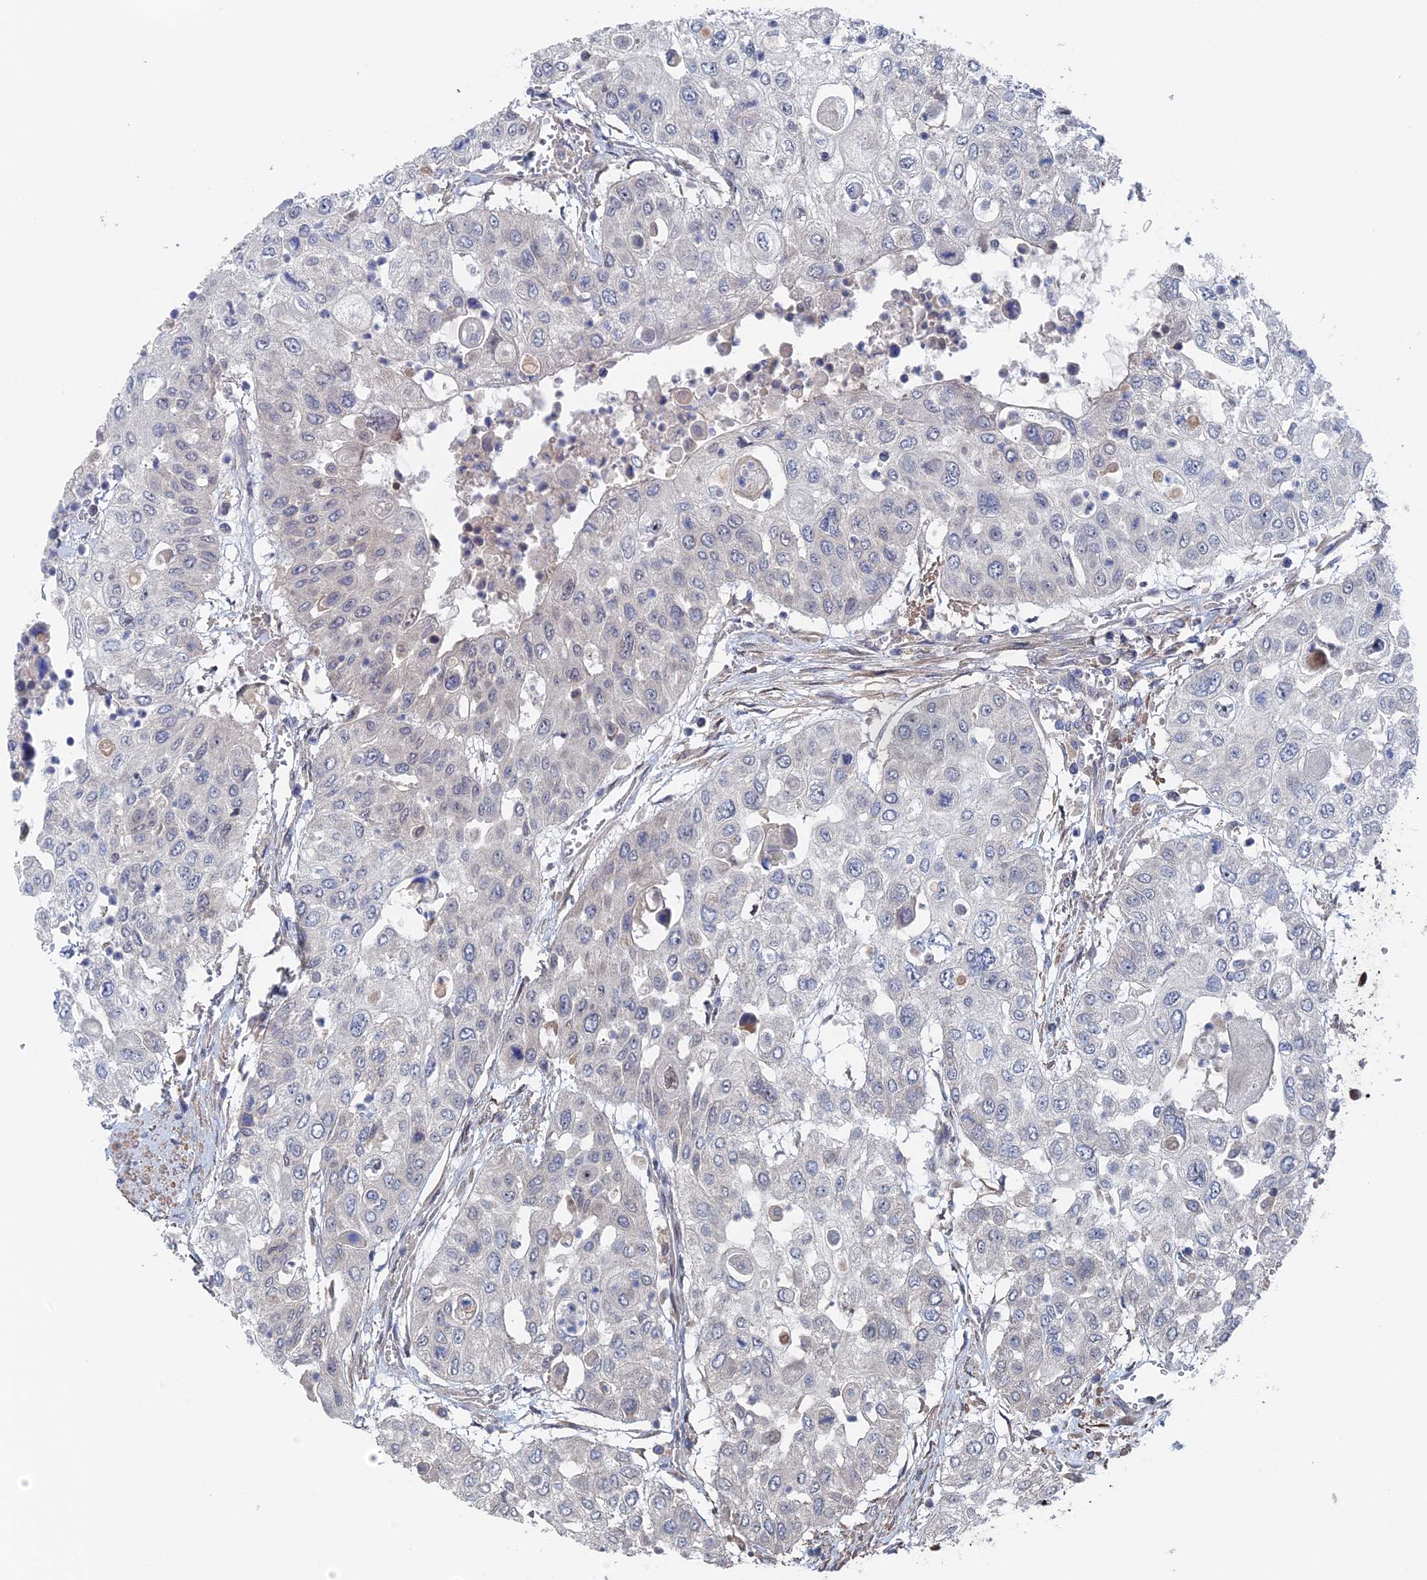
{"staining": {"intensity": "negative", "quantity": "none", "location": "none"}, "tissue": "urothelial cancer", "cell_type": "Tumor cells", "image_type": "cancer", "snomed": [{"axis": "morphology", "description": "Urothelial carcinoma, High grade"}, {"axis": "topography", "description": "Urinary bladder"}], "caption": "Tumor cells are negative for protein expression in human high-grade urothelial carcinoma.", "gene": "ELOVL6", "patient": {"sex": "female", "age": 79}}